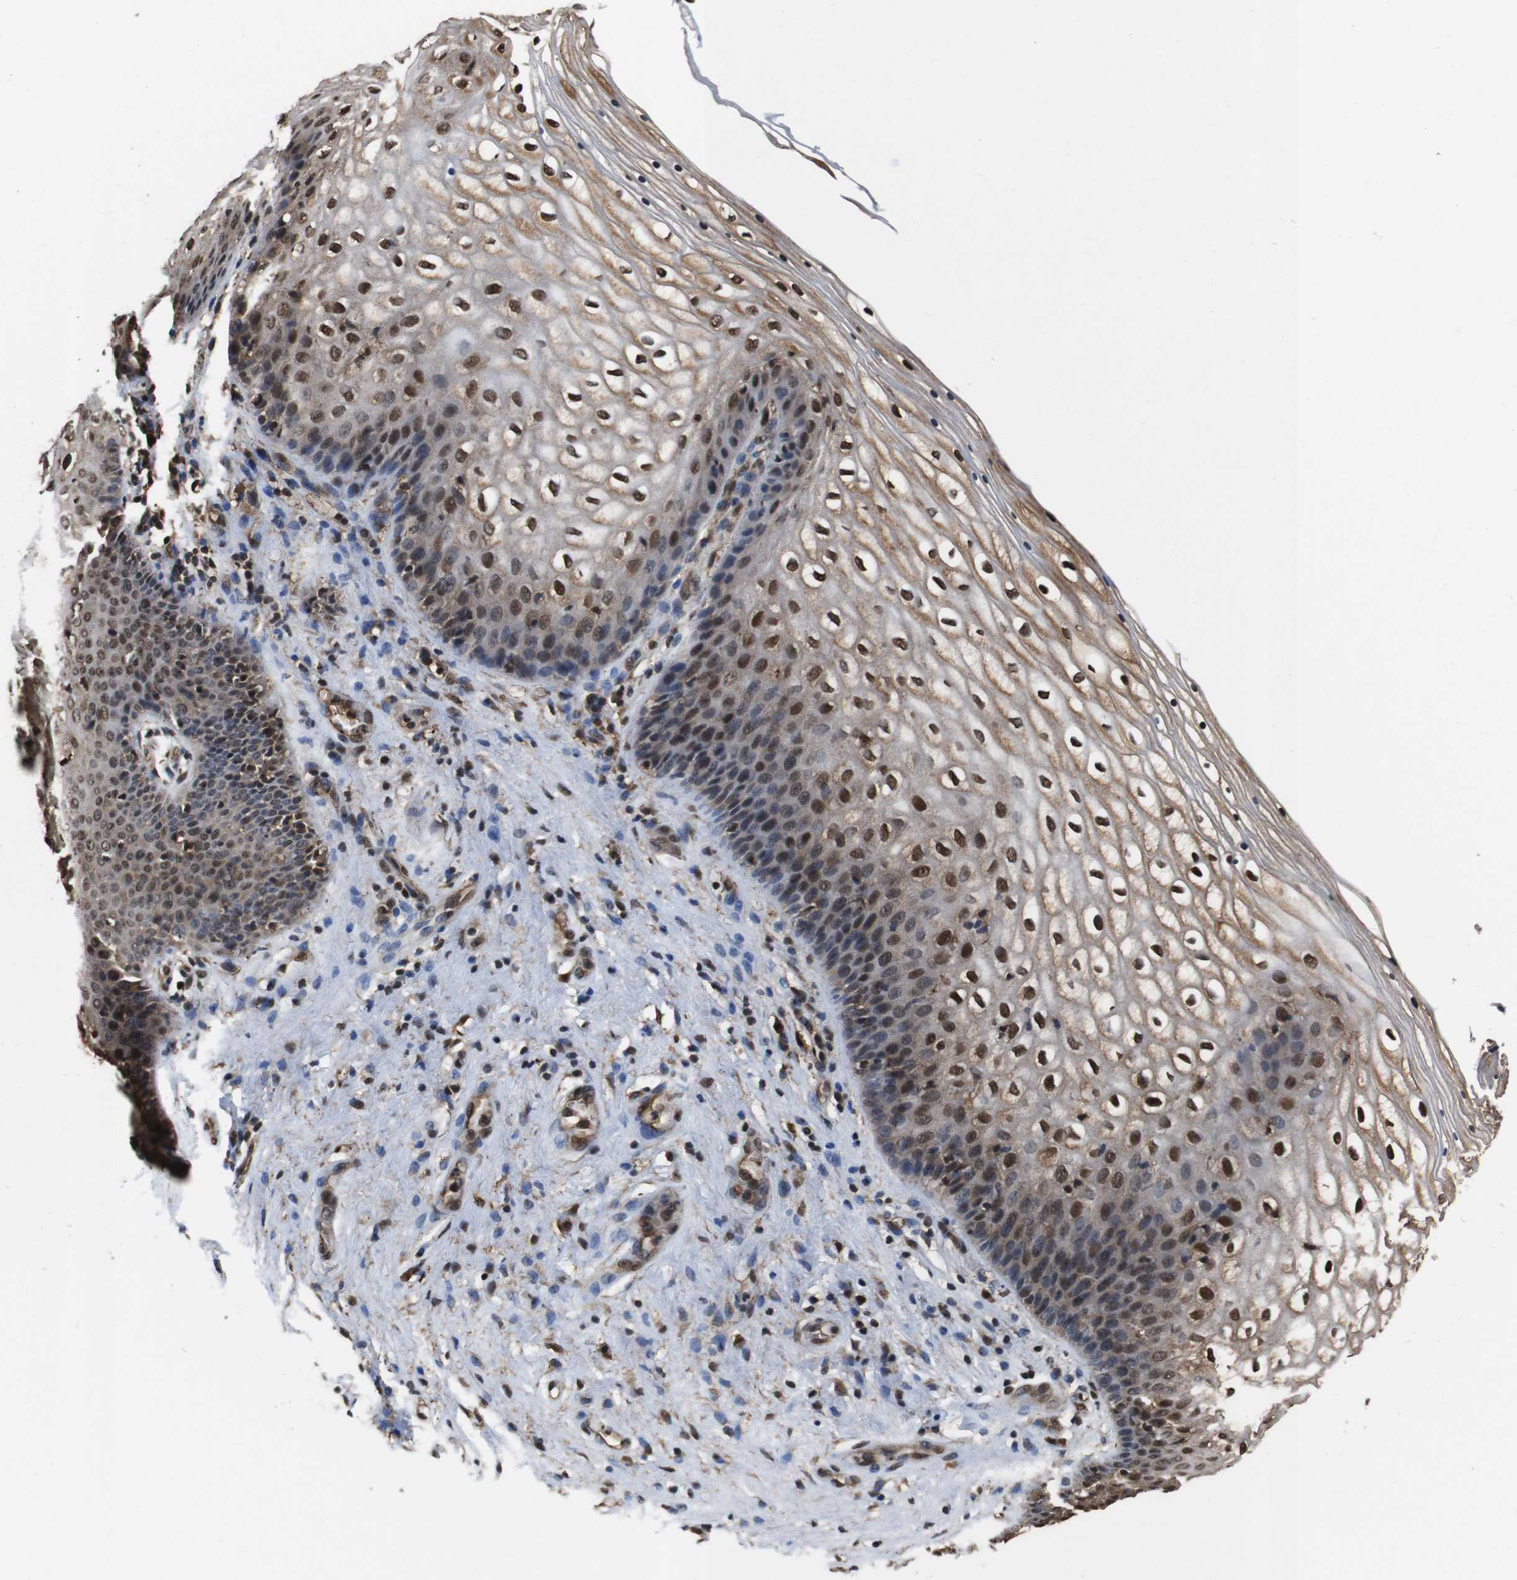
{"staining": {"intensity": "moderate", "quantity": ">75%", "location": "cytoplasmic/membranous,nuclear"}, "tissue": "vagina", "cell_type": "Squamous epithelial cells", "image_type": "normal", "snomed": [{"axis": "morphology", "description": "Normal tissue, NOS"}, {"axis": "topography", "description": "Vagina"}], "caption": "Immunohistochemistry (IHC) of benign human vagina reveals medium levels of moderate cytoplasmic/membranous,nuclear expression in approximately >75% of squamous epithelial cells. The protein is shown in brown color, while the nuclei are stained blue.", "gene": "VCP", "patient": {"sex": "female", "age": 34}}